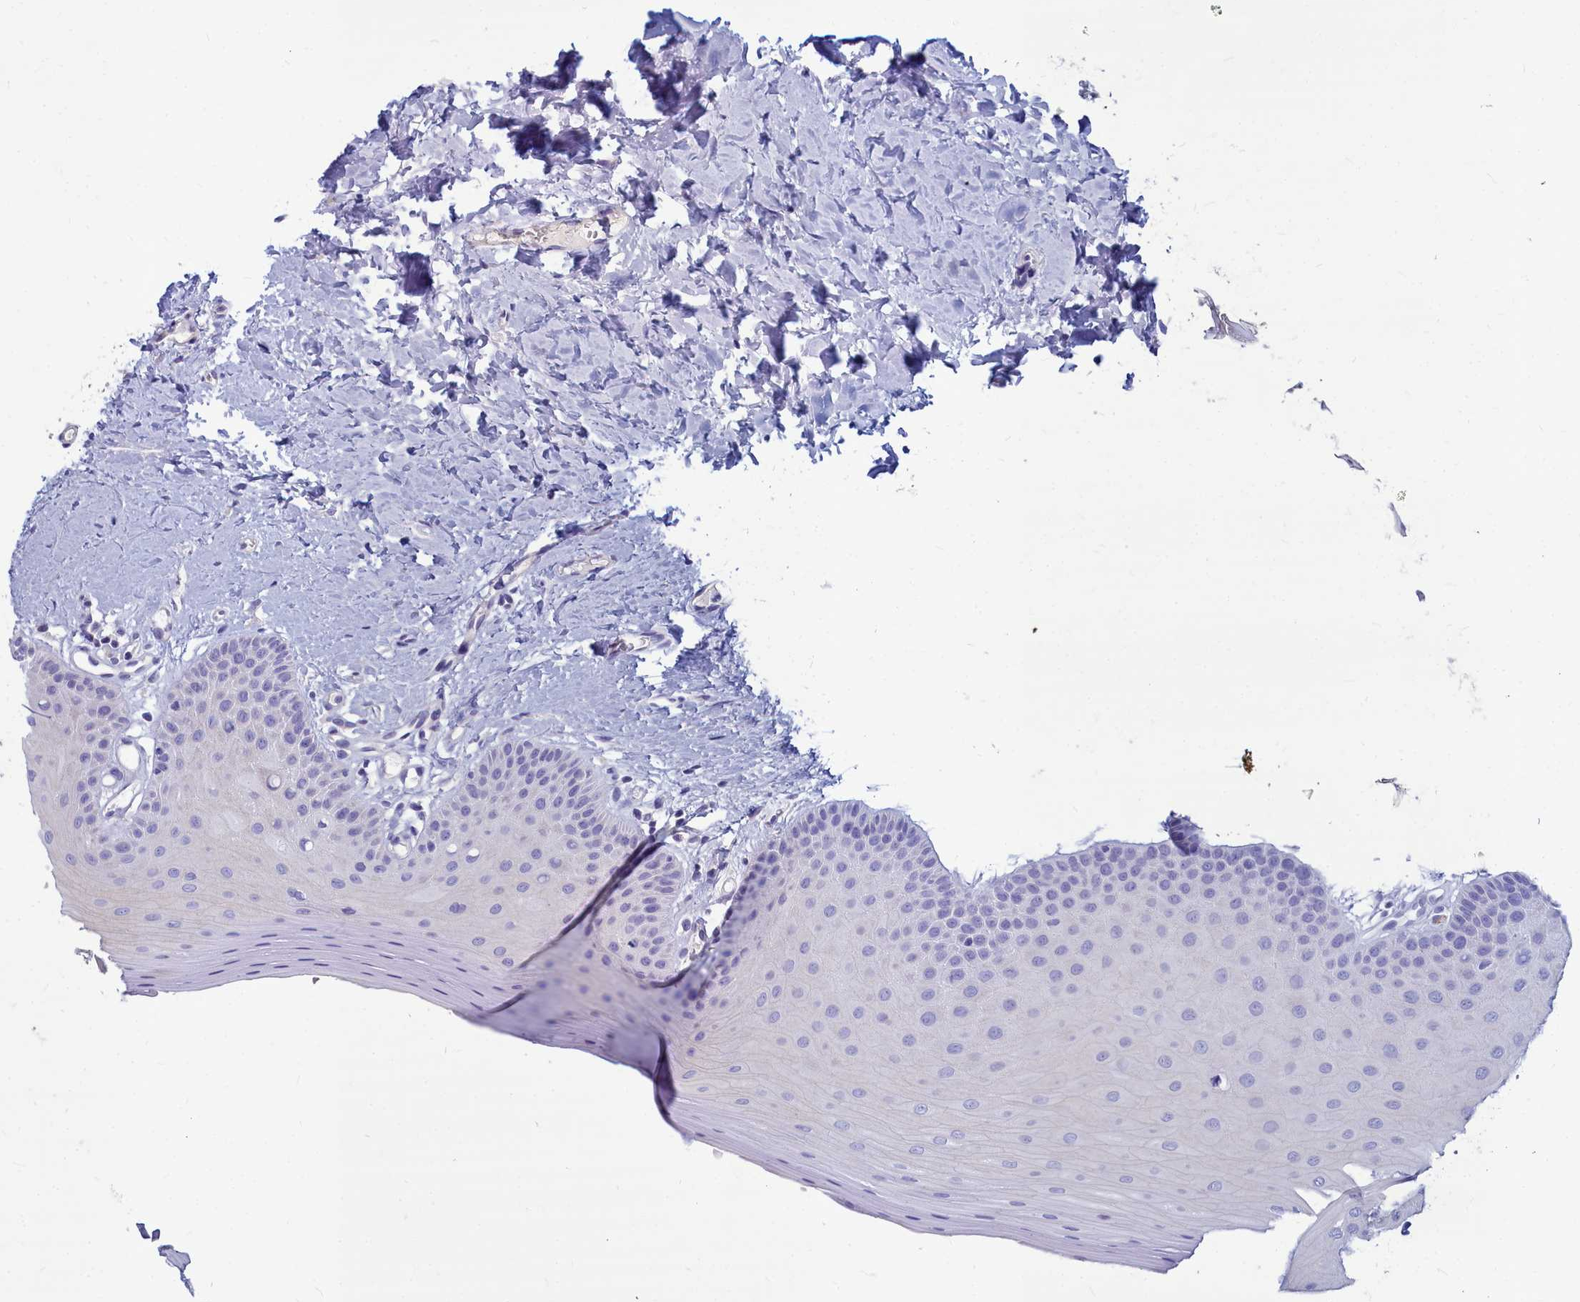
{"staining": {"intensity": "negative", "quantity": "none", "location": "none"}, "tissue": "oral mucosa", "cell_type": "Squamous epithelial cells", "image_type": "normal", "snomed": [{"axis": "morphology", "description": "Normal tissue, NOS"}, {"axis": "topography", "description": "Oral tissue"}], "caption": "This is an immunohistochemistry photomicrograph of normal human oral mucosa. There is no expression in squamous epithelial cells.", "gene": "SMPD4", "patient": {"sex": "female", "age": 67}}